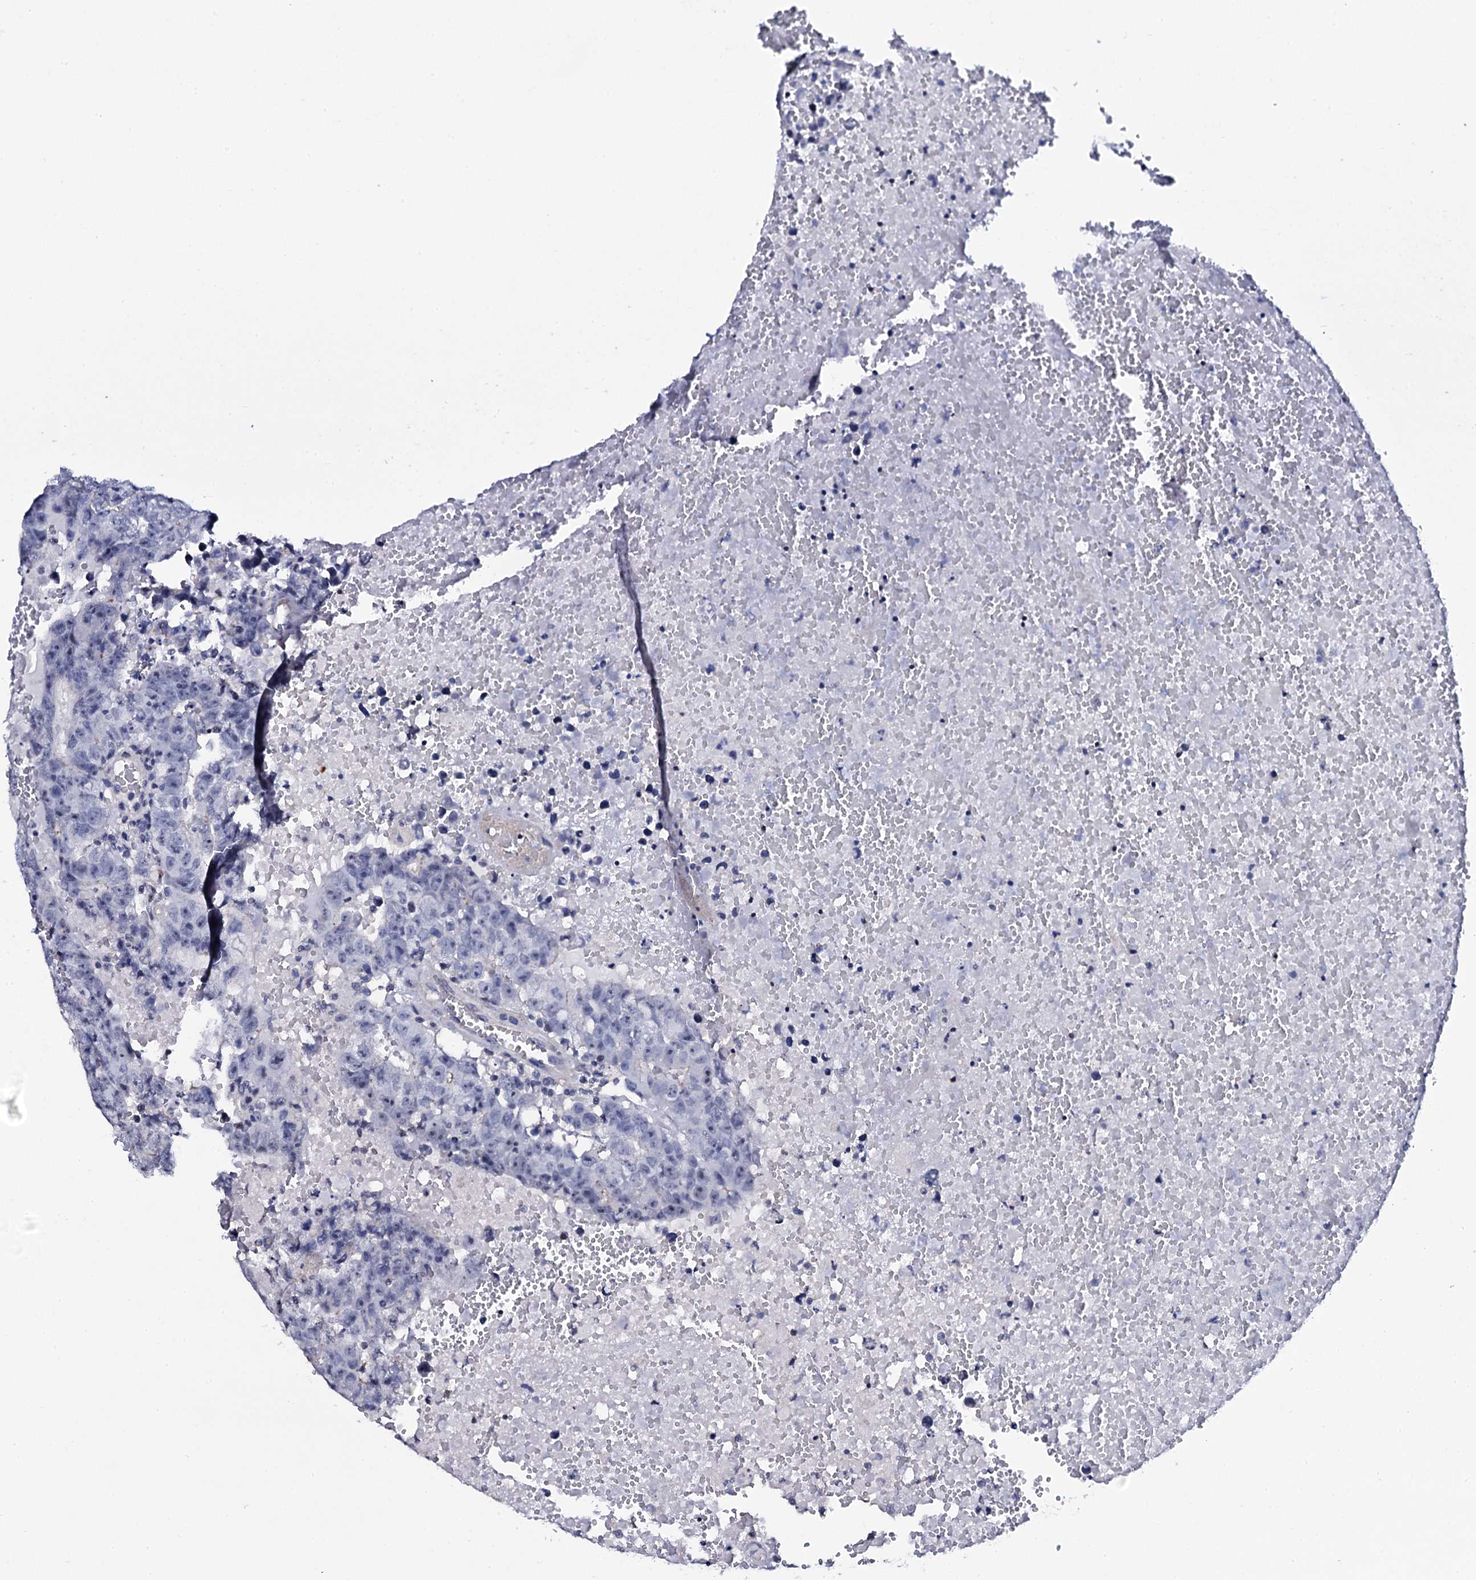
{"staining": {"intensity": "negative", "quantity": "none", "location": "none"}, "tissue": "testis cancer", "cell_type": "Tumor cells", "image_type": "cancer", "snomed": [{"axis": "morphology", "description": "Carcinoma, Embryonal, NOS"}, {"axis": "topography", "description": "Testis"}], "caption": "An IHC histopathology image of testis embryonal carcinoma is shown. There is no staining in tumor cells of testis embryonal carcinoma.", "gene": "NPM2", "patient": {"sex": "male", "age": 25}}